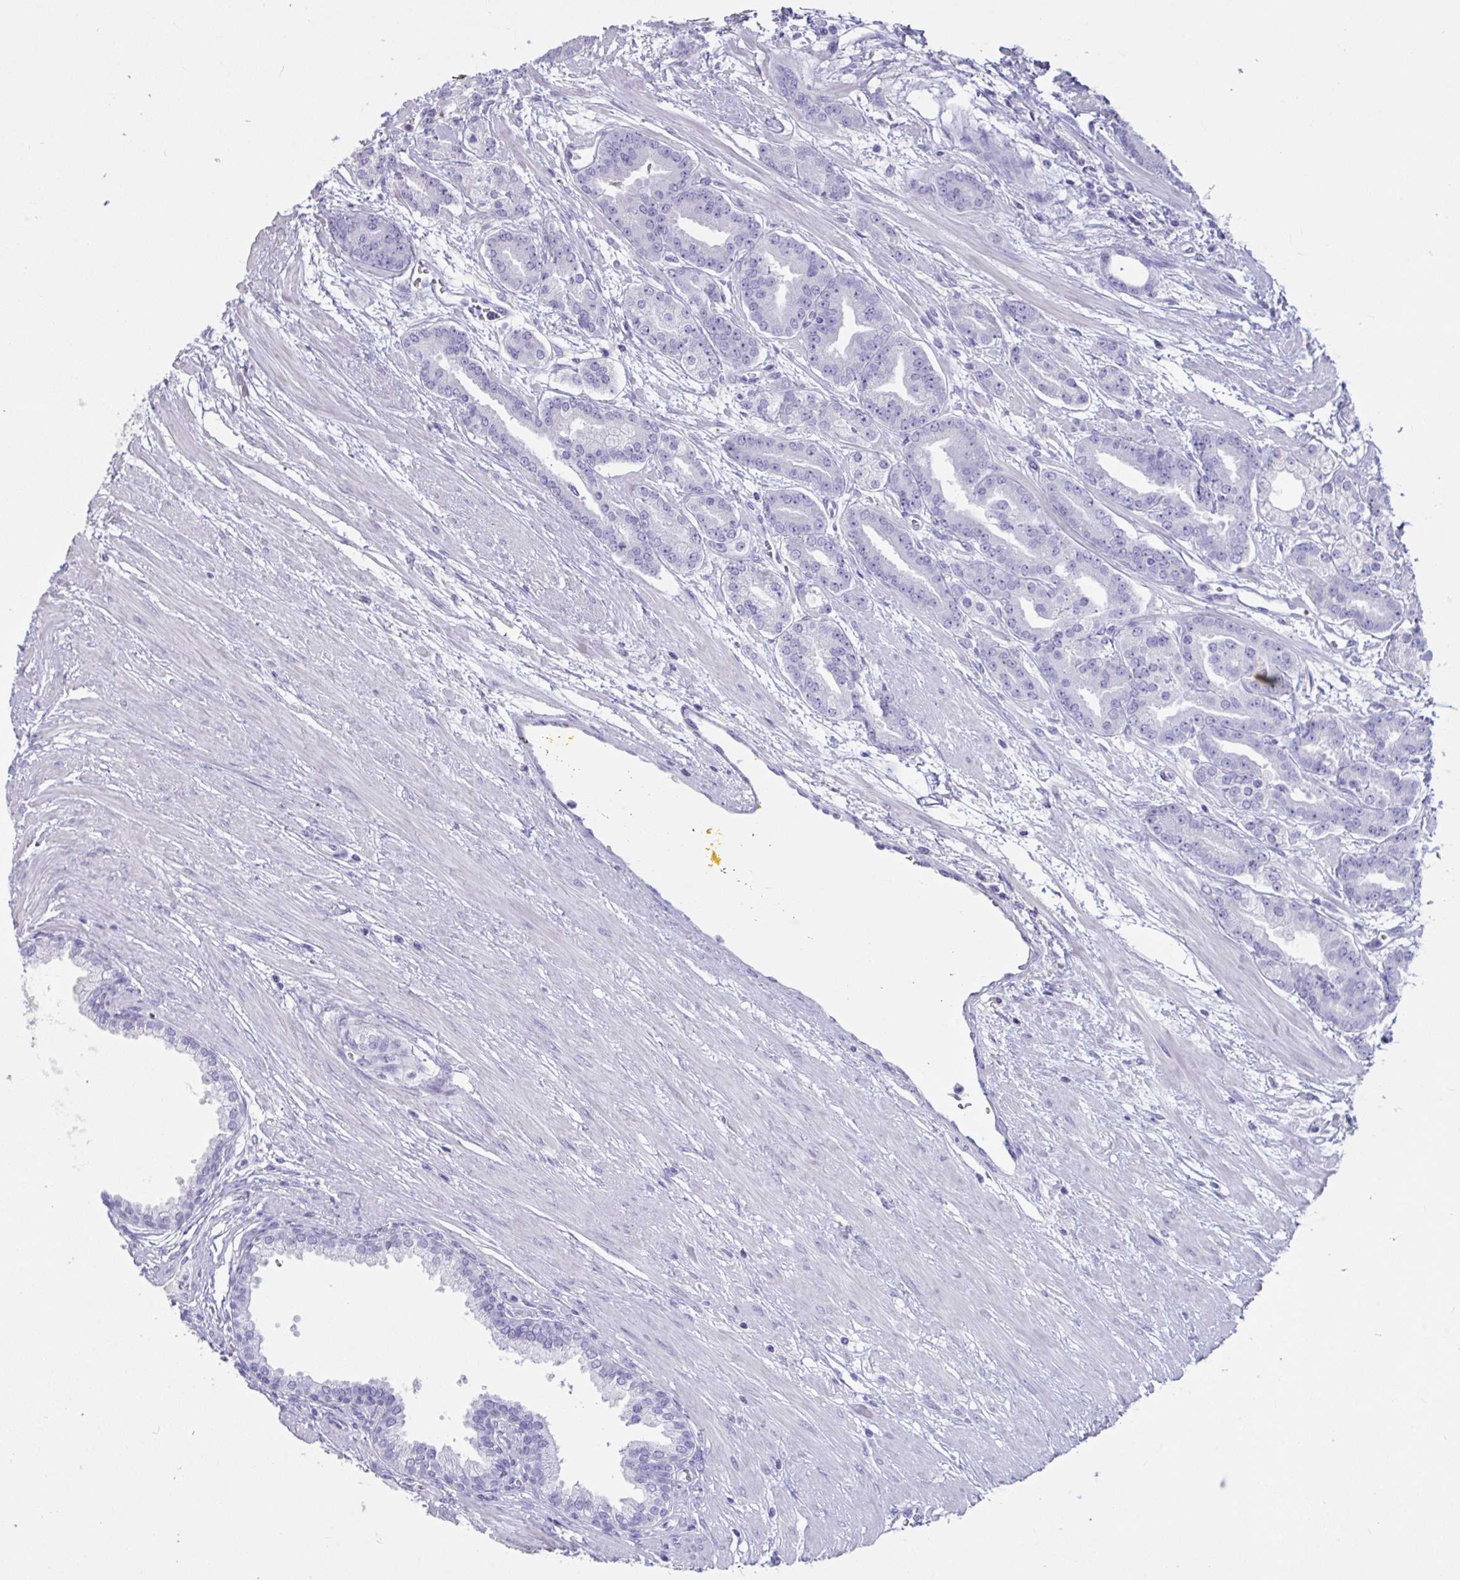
{"staining": {"intensity": "negative", "quantity": "none", "location": "none"}, "tissue": "prostate cancer", "cell_type": "Tumor cells", "image_type": "cancer", "snomed": [{"axis": "morphology", "description": "Adenocarcinoma, High grade"}, {"axis": "topography", "description": "Prostate"}], "caption": "Protein analysis of prostate cancer (adenocarcinoma (high-grade)) shows no significant expression in tumor cells.", "gene": "TNNC1", "patient": {"sex": "male", "age": 60}}